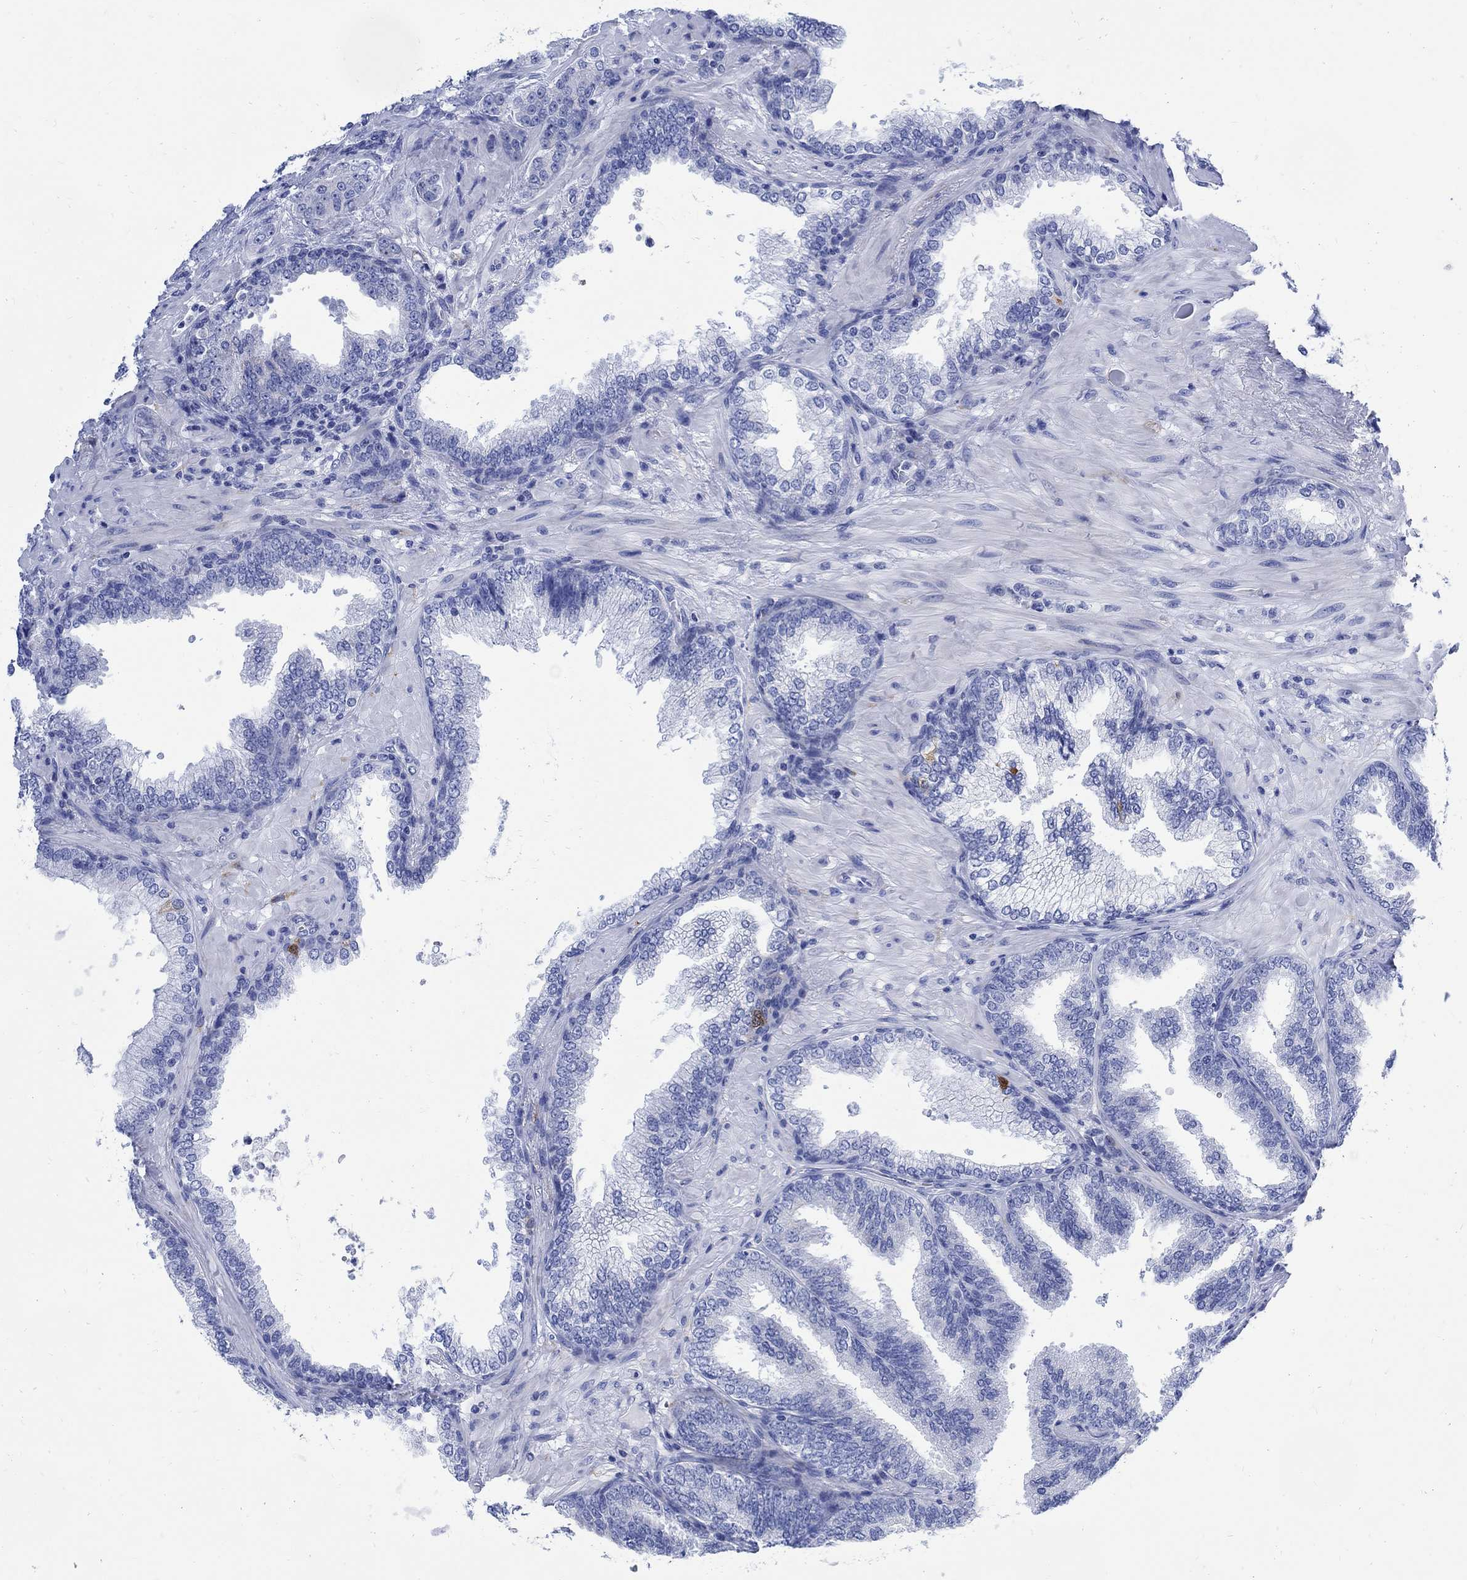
{"staining": {"intensity": "negative", "quantity": "none", "location": "none"}, "tissue": "prostate cancer", "cell_type": "Tumor cells", "image_type": "cancer", "snomed": [{"axis": "morphology", "description": "Adenocarcinoma, Low grade"}, {"axis": "topography", "description": "Prostate"}], "caption": "Immunohistochemistry histopathology image of prostate cancer stained for a protein (brown), which shows no expression in tumor cells.", "gene": "CPLX2", "patient": {"sex": "male", "age": 68}}